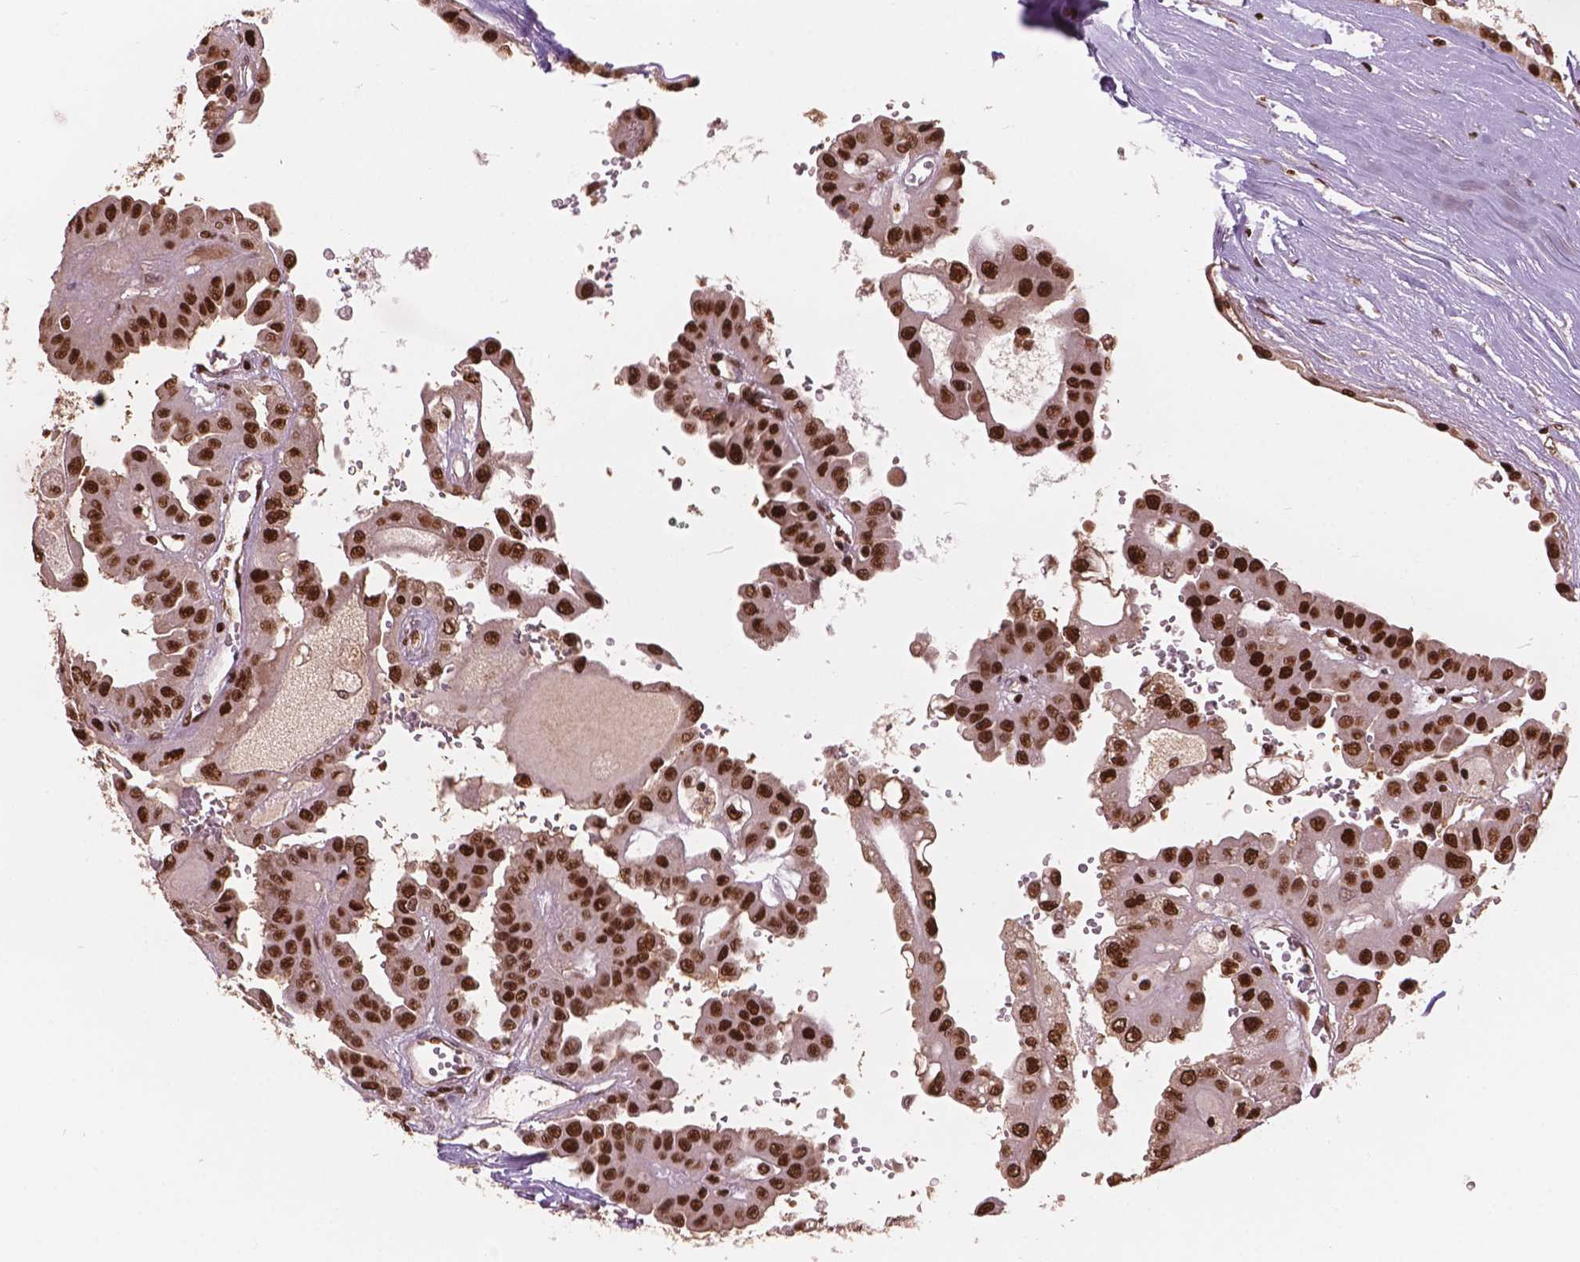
{"staining": {"intensity": "strong", "quantity": ">75%", "location": "nuclear"}, "tissue": "renal cancer", "cell_type": "Tumor cells", "image_type": "cancer", "snomed": [{"axis": "morphology", "description": "Adenocarcinoma, NOS"}, {"axis": "topography", "description": "Kidney"}], "caption": "This is an image of IHC staining of renal cancer (adenocarcinoma), which shows strong positivity in the nuclear of tumor cells.", "gene": "ANP32B", "patient": {"sex": "male", "age": 58}}